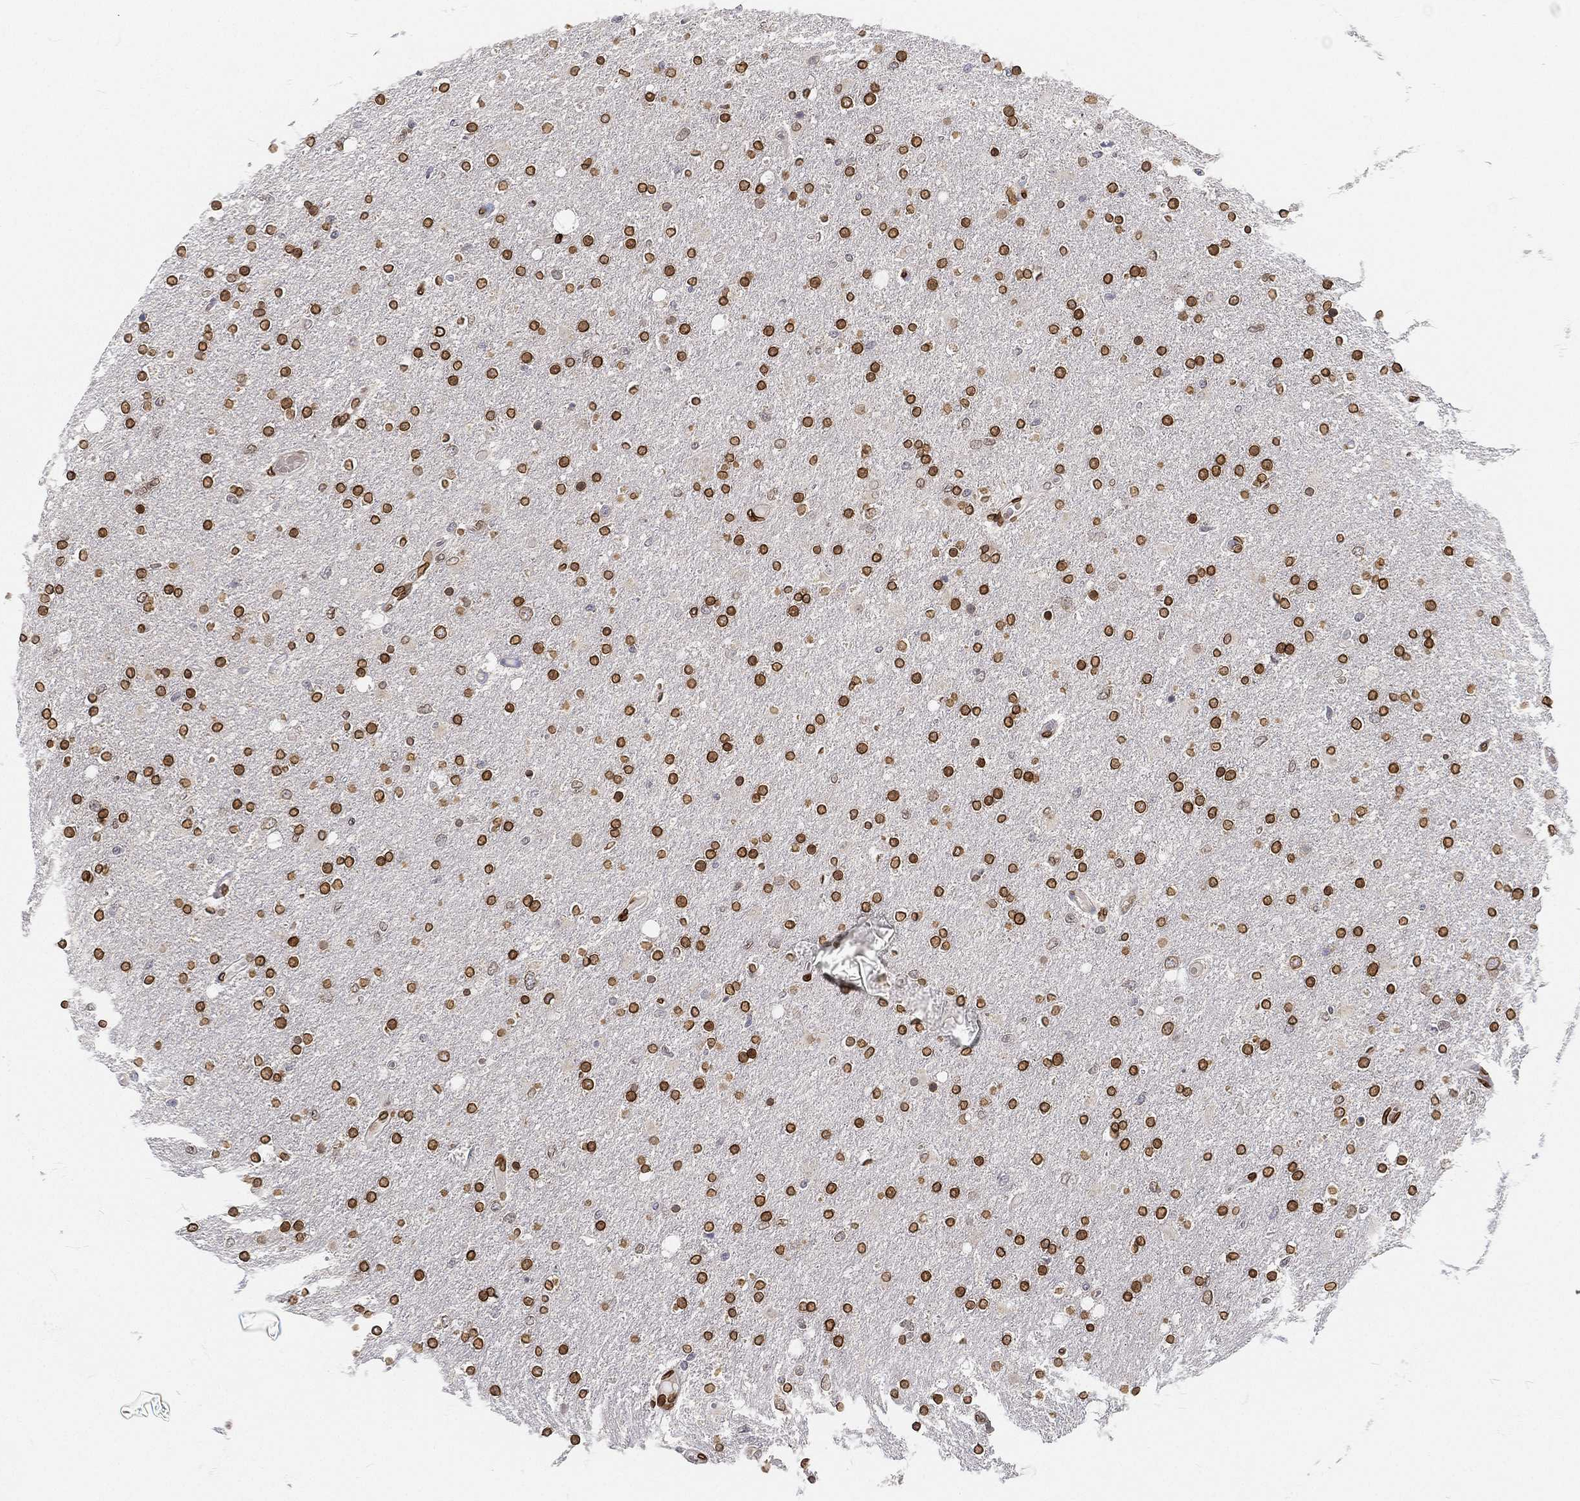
{"staining": {"intensity": "strong", "quantity": ">75%", "location": "cytoplasmic/membranous,nuclear"}, "tissue": "glioma", "cell_type": "Tumor cells", "image_type": "cancer", "snomed": [{"axis": "morphology", "description": "Glioma, malignant, High grade"}, {"axis": "topography", "description": "Cerebral cortex"}], "caption": "Immunohistochemistry of human malignant glioma (high-grade) shows high levels of strong cytoplasmic/membranous and nuclear staining in approximately >75% of tumor cells.", "gene": "PALB2", "patient": {"sex": "male", "age": 70}}